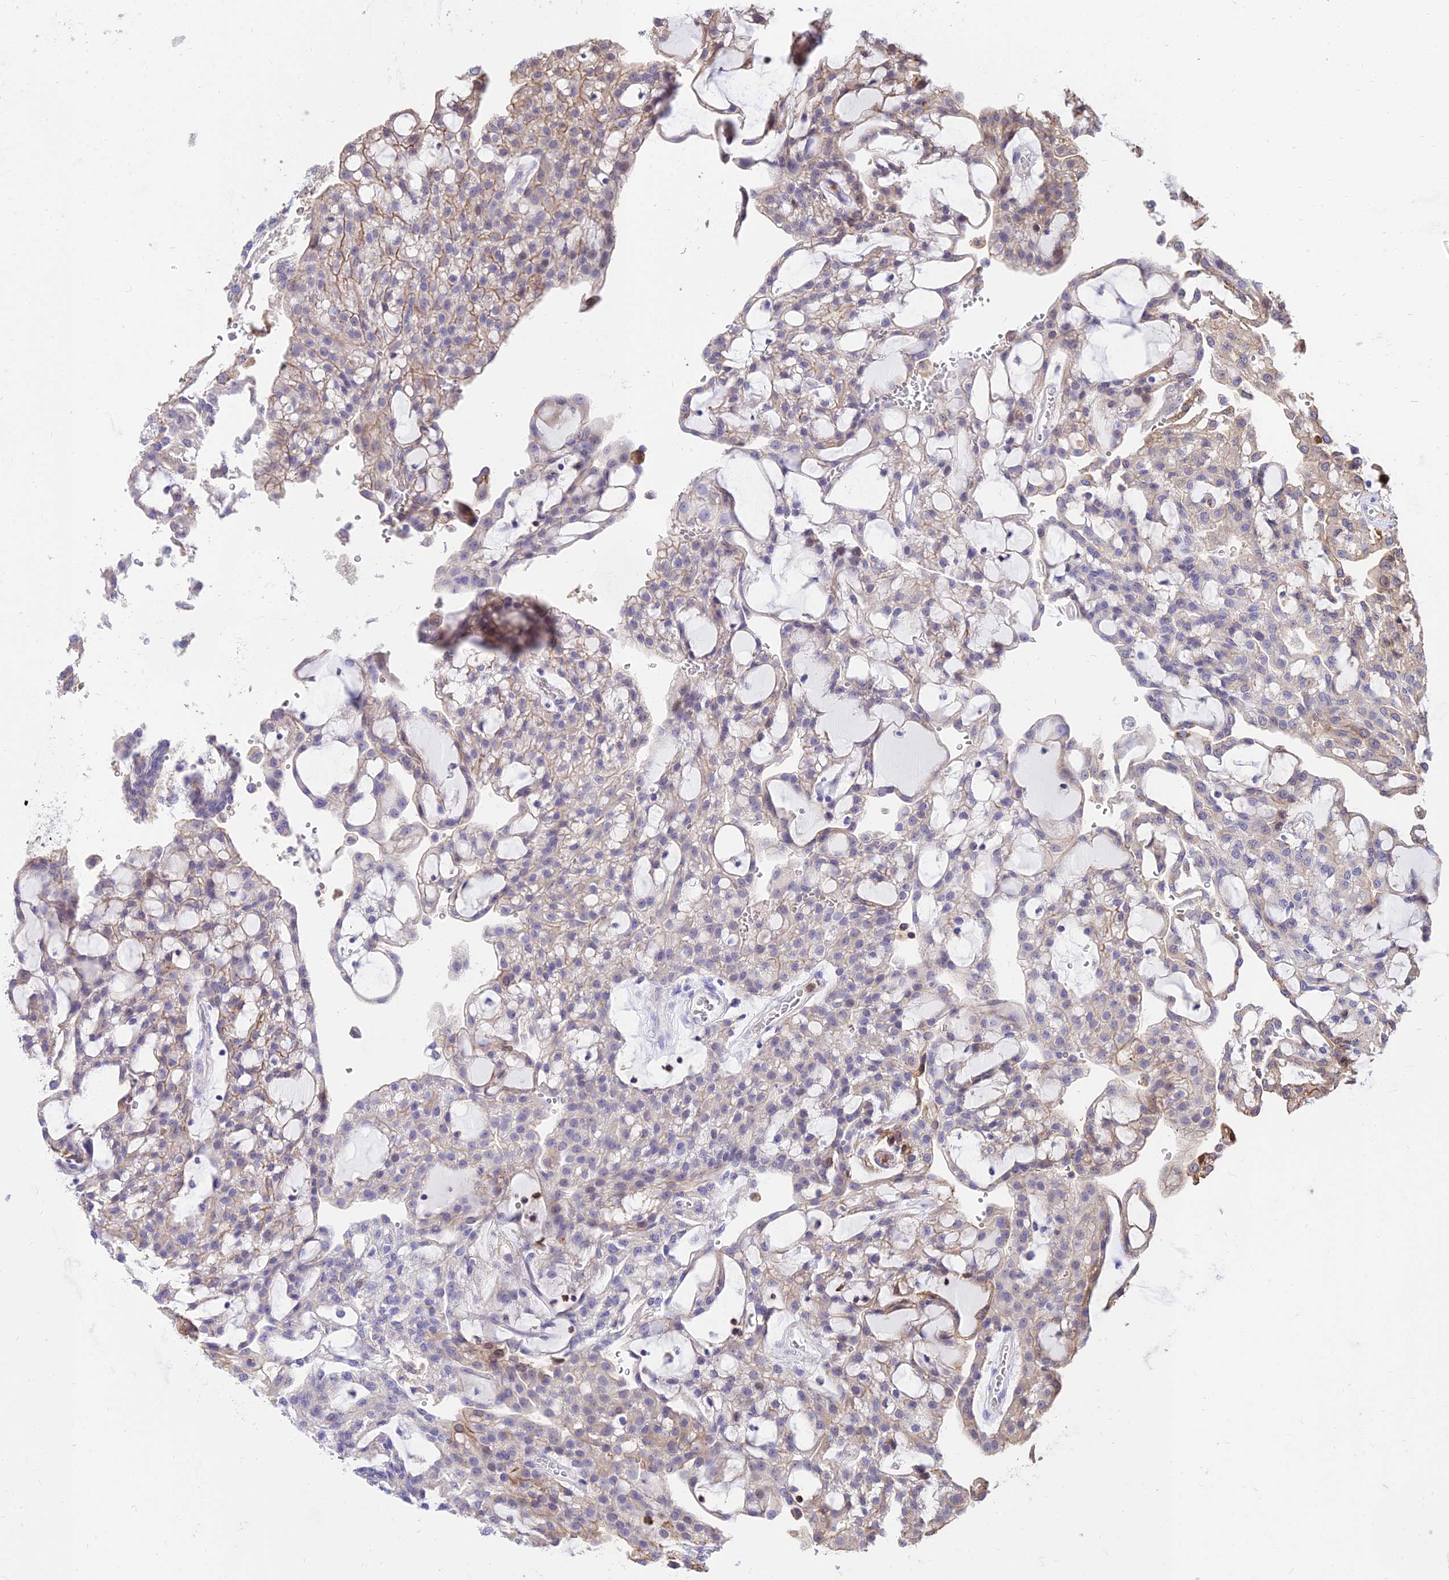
{"staining": {"intensity": "moderate", "quantity": "<25%", "location": "cytoplasmic/membranous"}, "tissue": "renal cancer", "cell_type": "Tumor cells", "image_type": "cancer", "snomed": [{"axis": "morphology", "description": "Adenocarcinoma, NOS"}, {"axis": "topography", "description": "Kidney"}], "caption": "This photomicrograph displays immunohistochemistry (IHC) staining of renal cancer (adenocarcinoma), with low moderate cytoplasmic/membranous expression in about <25% of tumor cells.", "gene": "SREK1IP1", "patient": {"sex": "male", "age": 63}}